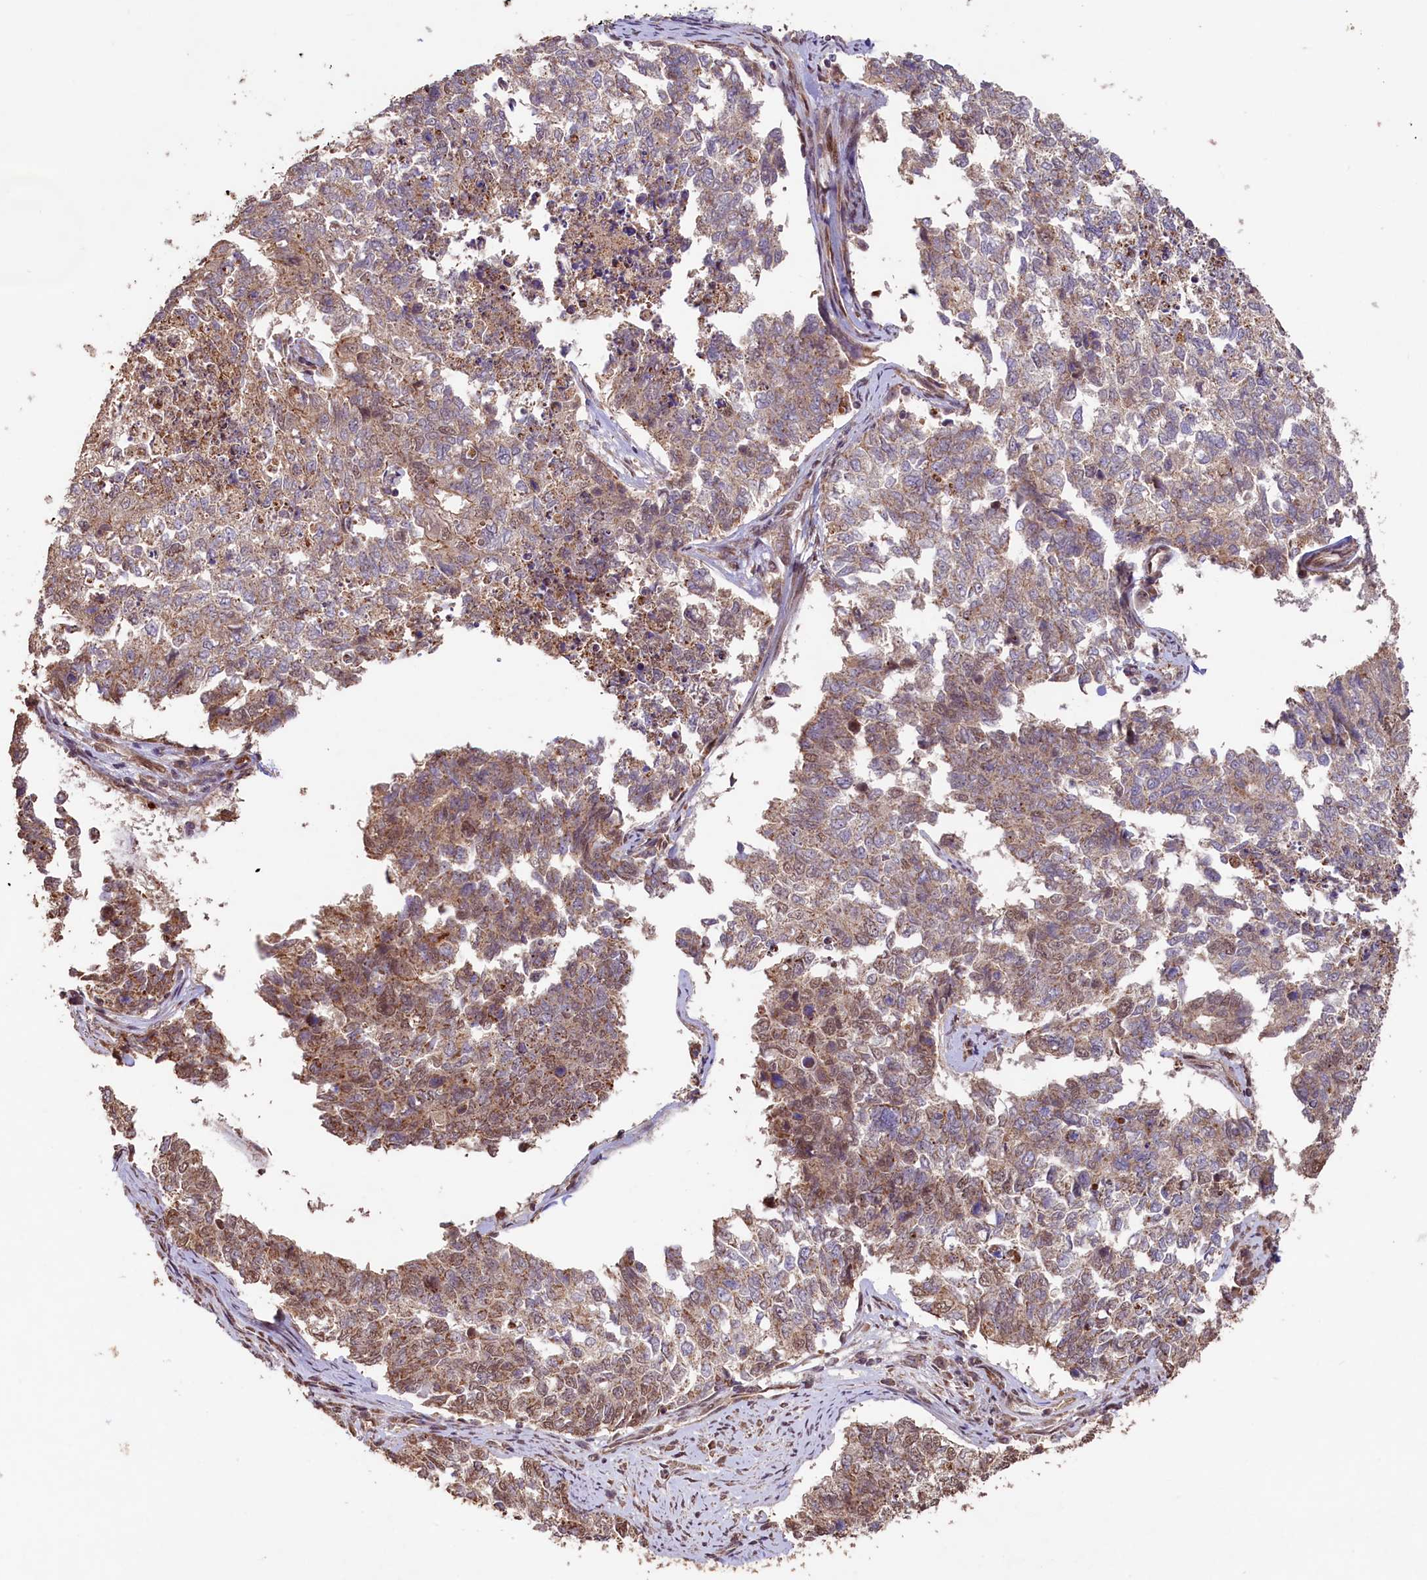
{"staining": {"intensity": "moderate", "quantity": ">75%", "location": "cytoplasmic/membranous,nuclear"}, "tissue": "cervical cancer", "cell_type": "Tumor cells", "image_type": "cancer", "snomed": [{"axis": "morphology", "description": "Squamous cell carcinoma, NOS"}, {"axis": "topography", "description": "Cervix"}], "caption": "Immunohistochemistry (IHC) of cervical squamous cell carcinoma reveals medium levels of moderate cytoplasmic/membranous and nuclear expression in about >75% of tumor cells.", "gene": "SHPRH", "patient": {"sex": "female", "age": 63}}